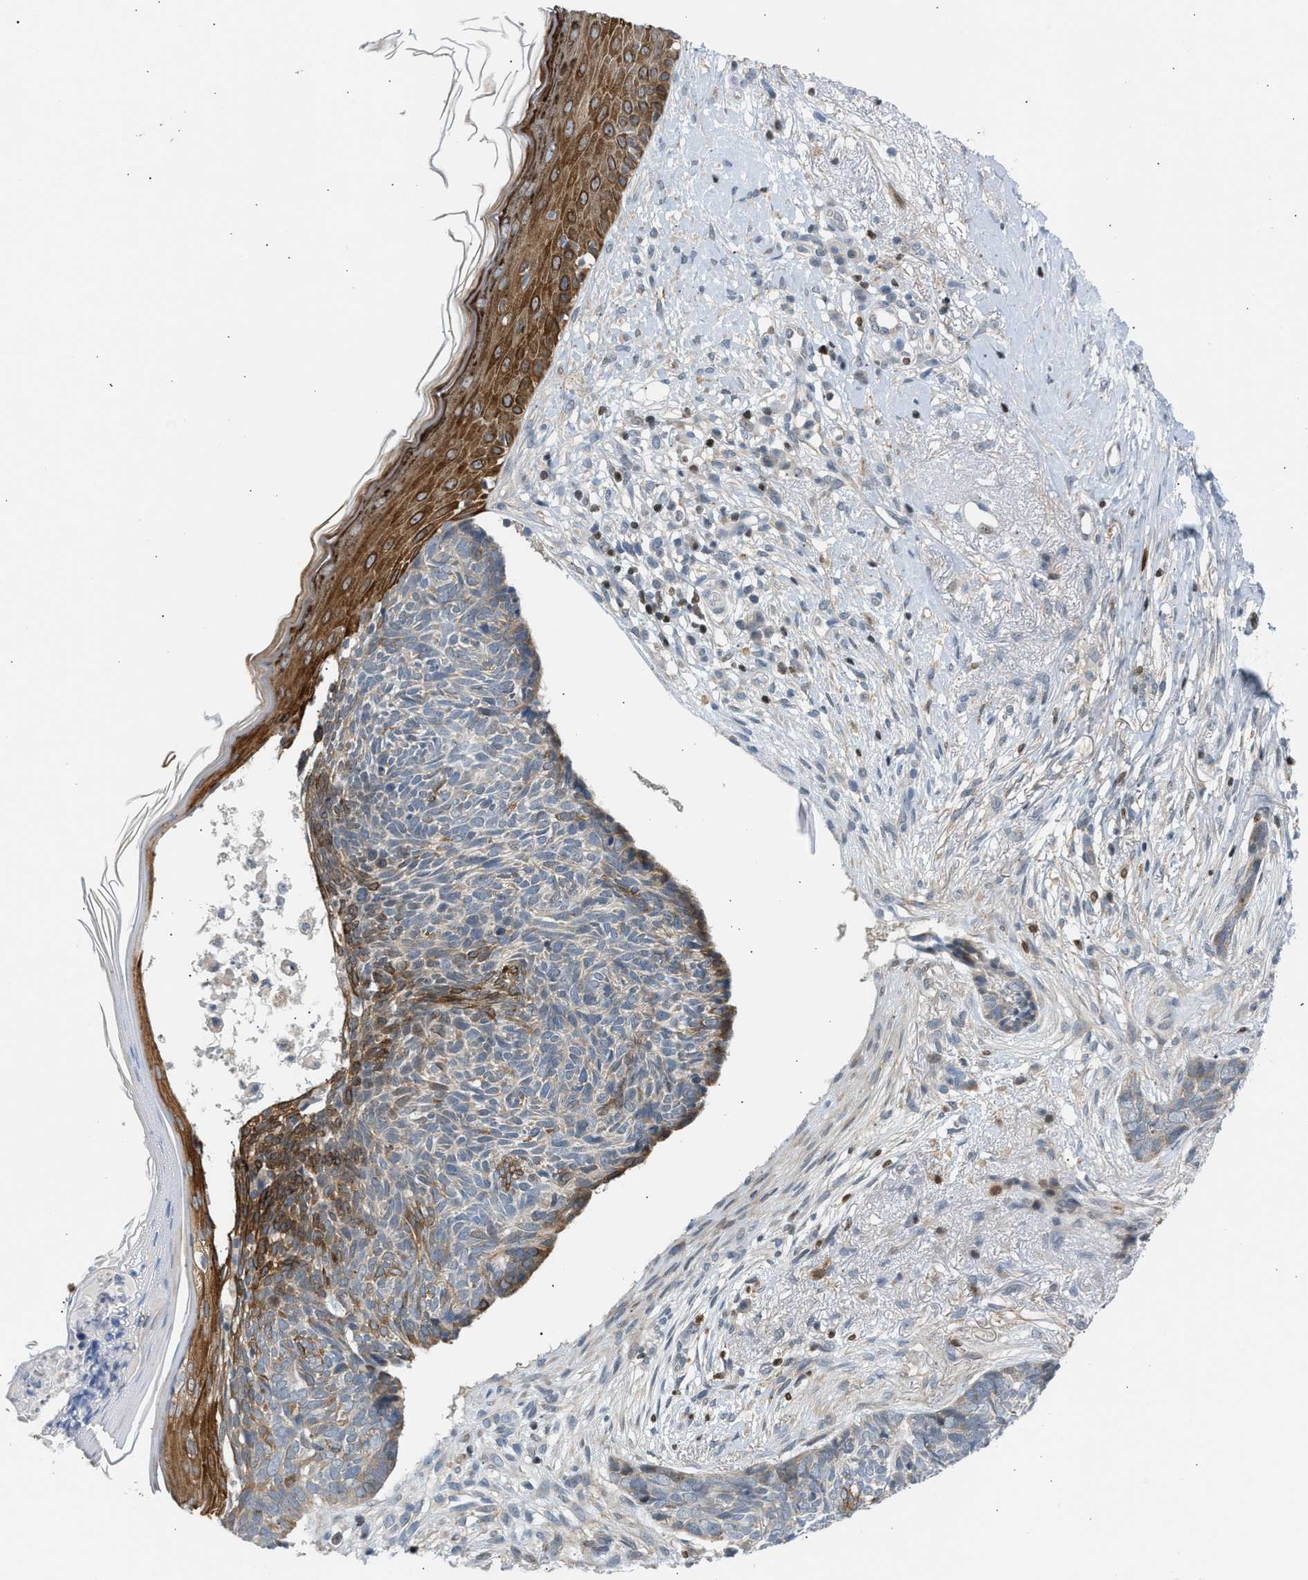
{"staining": {"intensity": "moderate", "quantity": "25%-75%", "location": "cytoplasmic/membranous"}, "tissue": "skin cancer", "cell_type": "Tumor cells", "image_type": "cancer", "snomed": [{"axis": "morphology", "description": "Basal cell carcinoma"}, {"axis": "topography", "description": "Skin"}], "caption": "Skin basal cell carcinoma stained with a protein marker reveals moderate staining in tumor cells.", "gene": "NPS", "patient": {"sex": "female", "age": 84}}